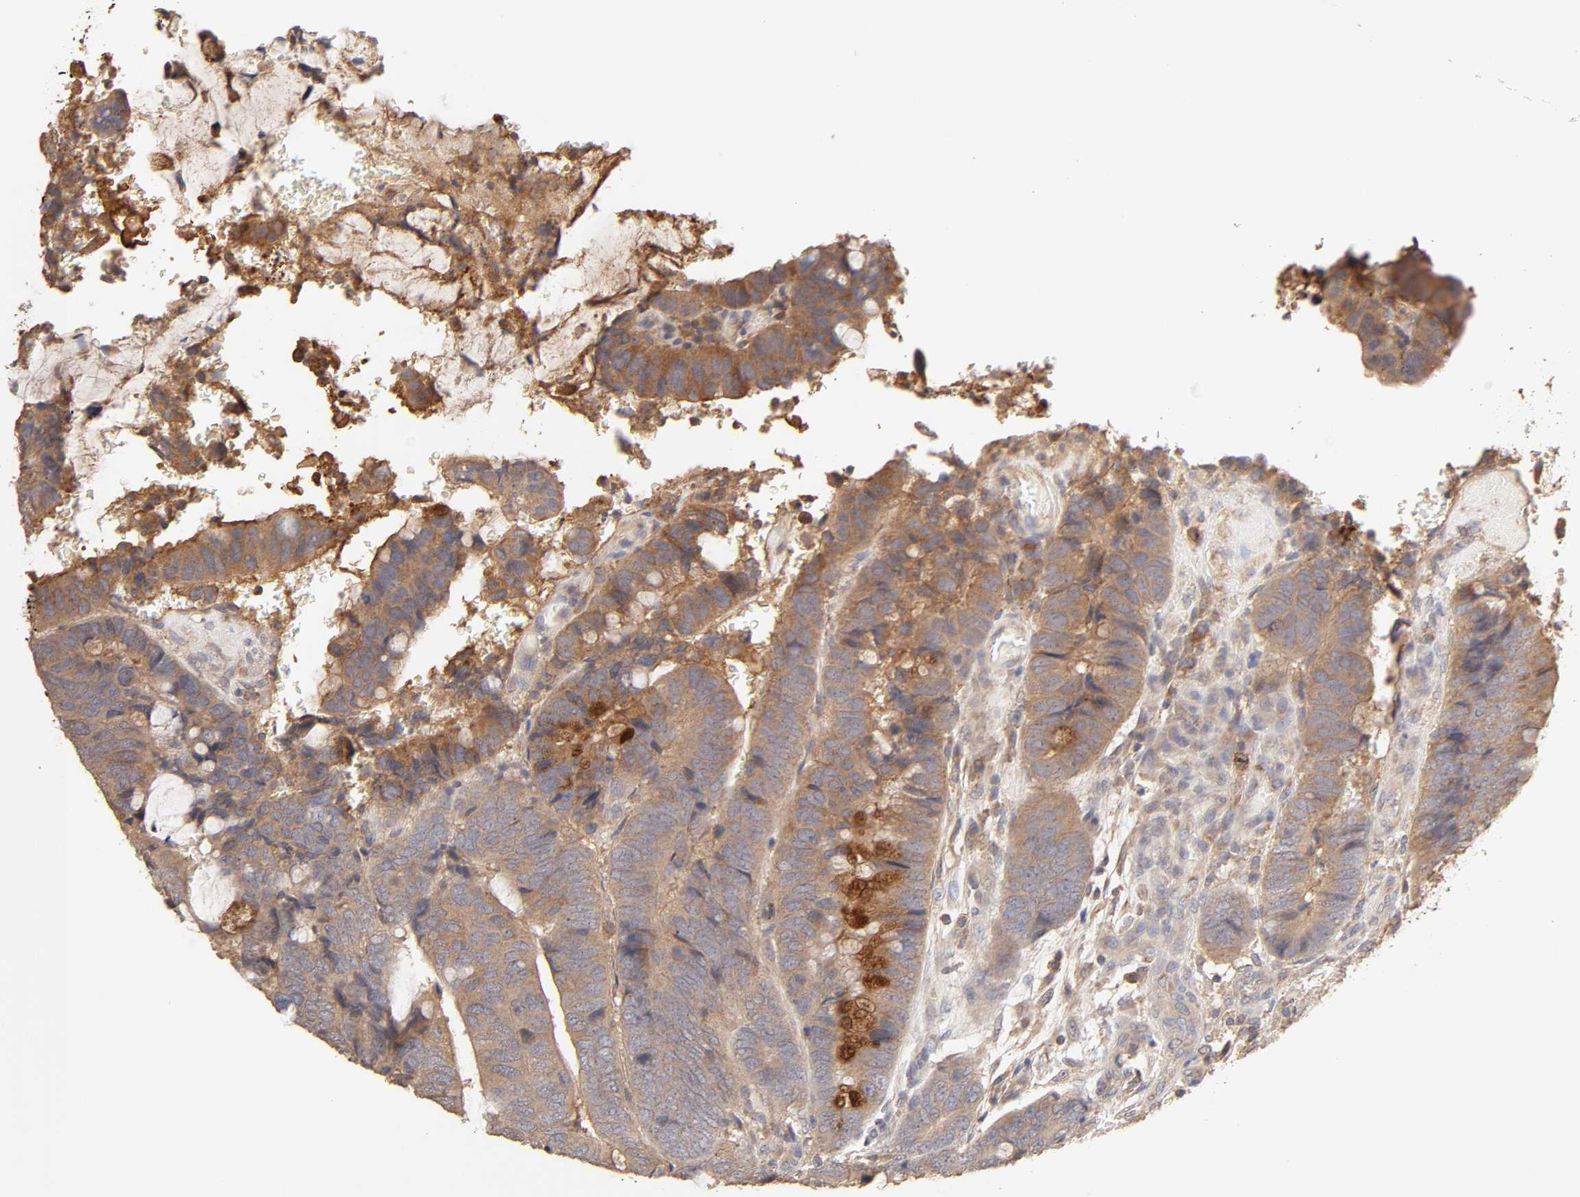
{"staining": {"intensity": "moderate", "quantity": ">75%", "location": "cytoplasmic/membranous"}, "tissue": "colorectal cancer", "cell_type": "Tumor cells", "image_type": "cancer", "snomed": [{"axis": "morphology", "description": "Normal tissue, NOS"}, {"axis": "morphology", "description": "Adenocarcinoma, NOS"}, {"axis": "topography", "description": "Rectum"}, {"axis": "topography", "description": "Peripheral nerve tissue"}], "caption": "Immunohistochemical staining of human colorectal adenocarcinoma reveals medium levels of moderate cytoplasmic/membranous expression in about >75% of tumor cells. (DAB = brown stain, brightfield microscopy at high magnification).", "gene": "AP1G2", "patient": {"sex": "male", "age": 92}}